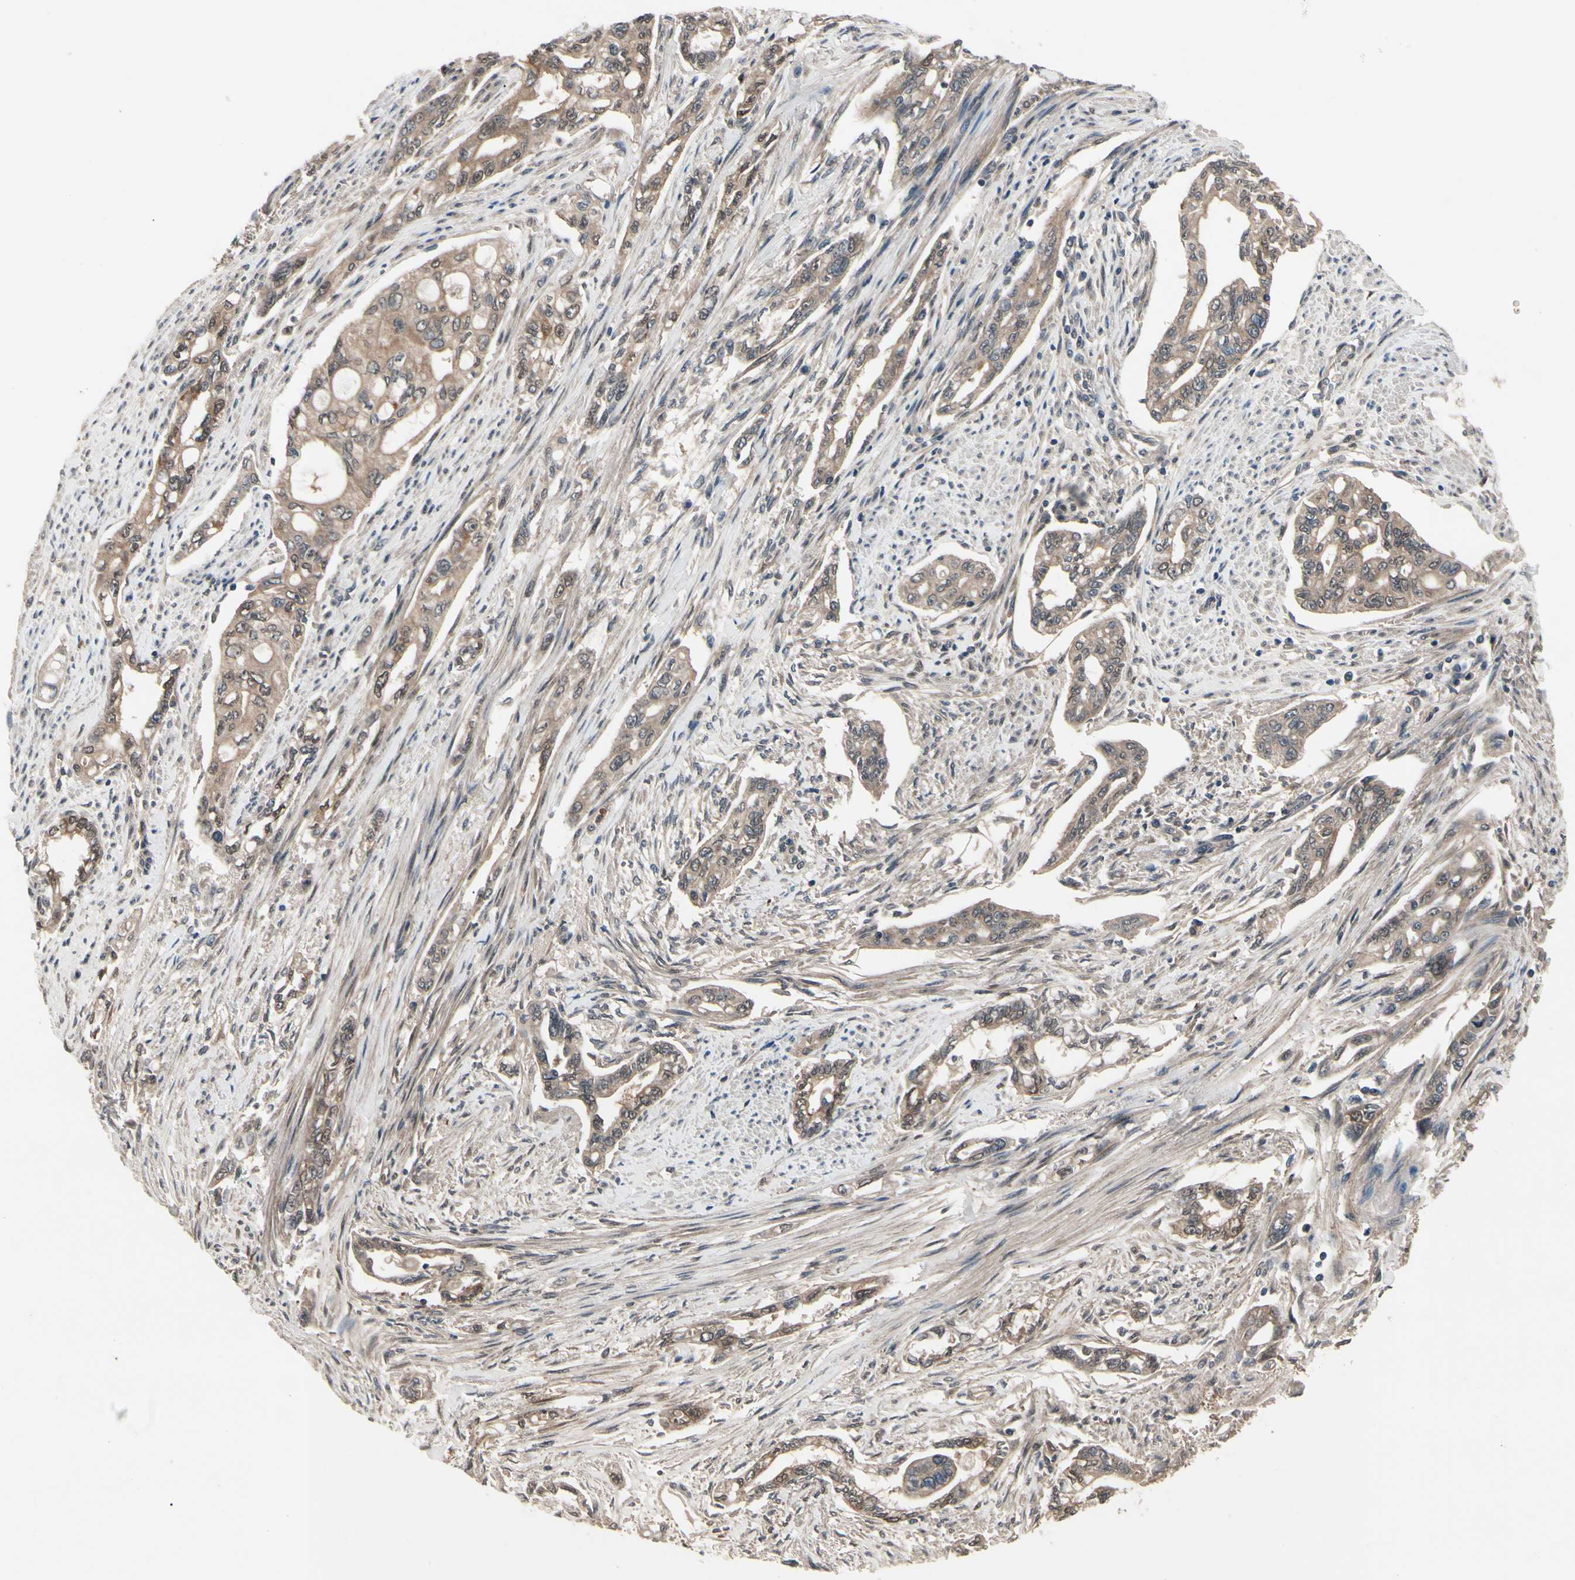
{"staining": {"intensity": "weak", "quantity": ">75%", "location": "cytoplasmic/membranous"}, "tissue": "pancreatic cancer", "cell_type": "Tumor cells", "image_type": "cancer", "snomed": [{"axis": "morphology", "description": "Normal tissue, NOS"}, {"axis": "topography", "description": "Pancreas"}], "caption": "Pancreatic cancer stained for a protein (brown) reveals weak cytoplasmic/membranous positive positivity in approximately >75% of tumor cells.", "gene": "PRDX6", "patient": {"sex": "male", "age": 42}}